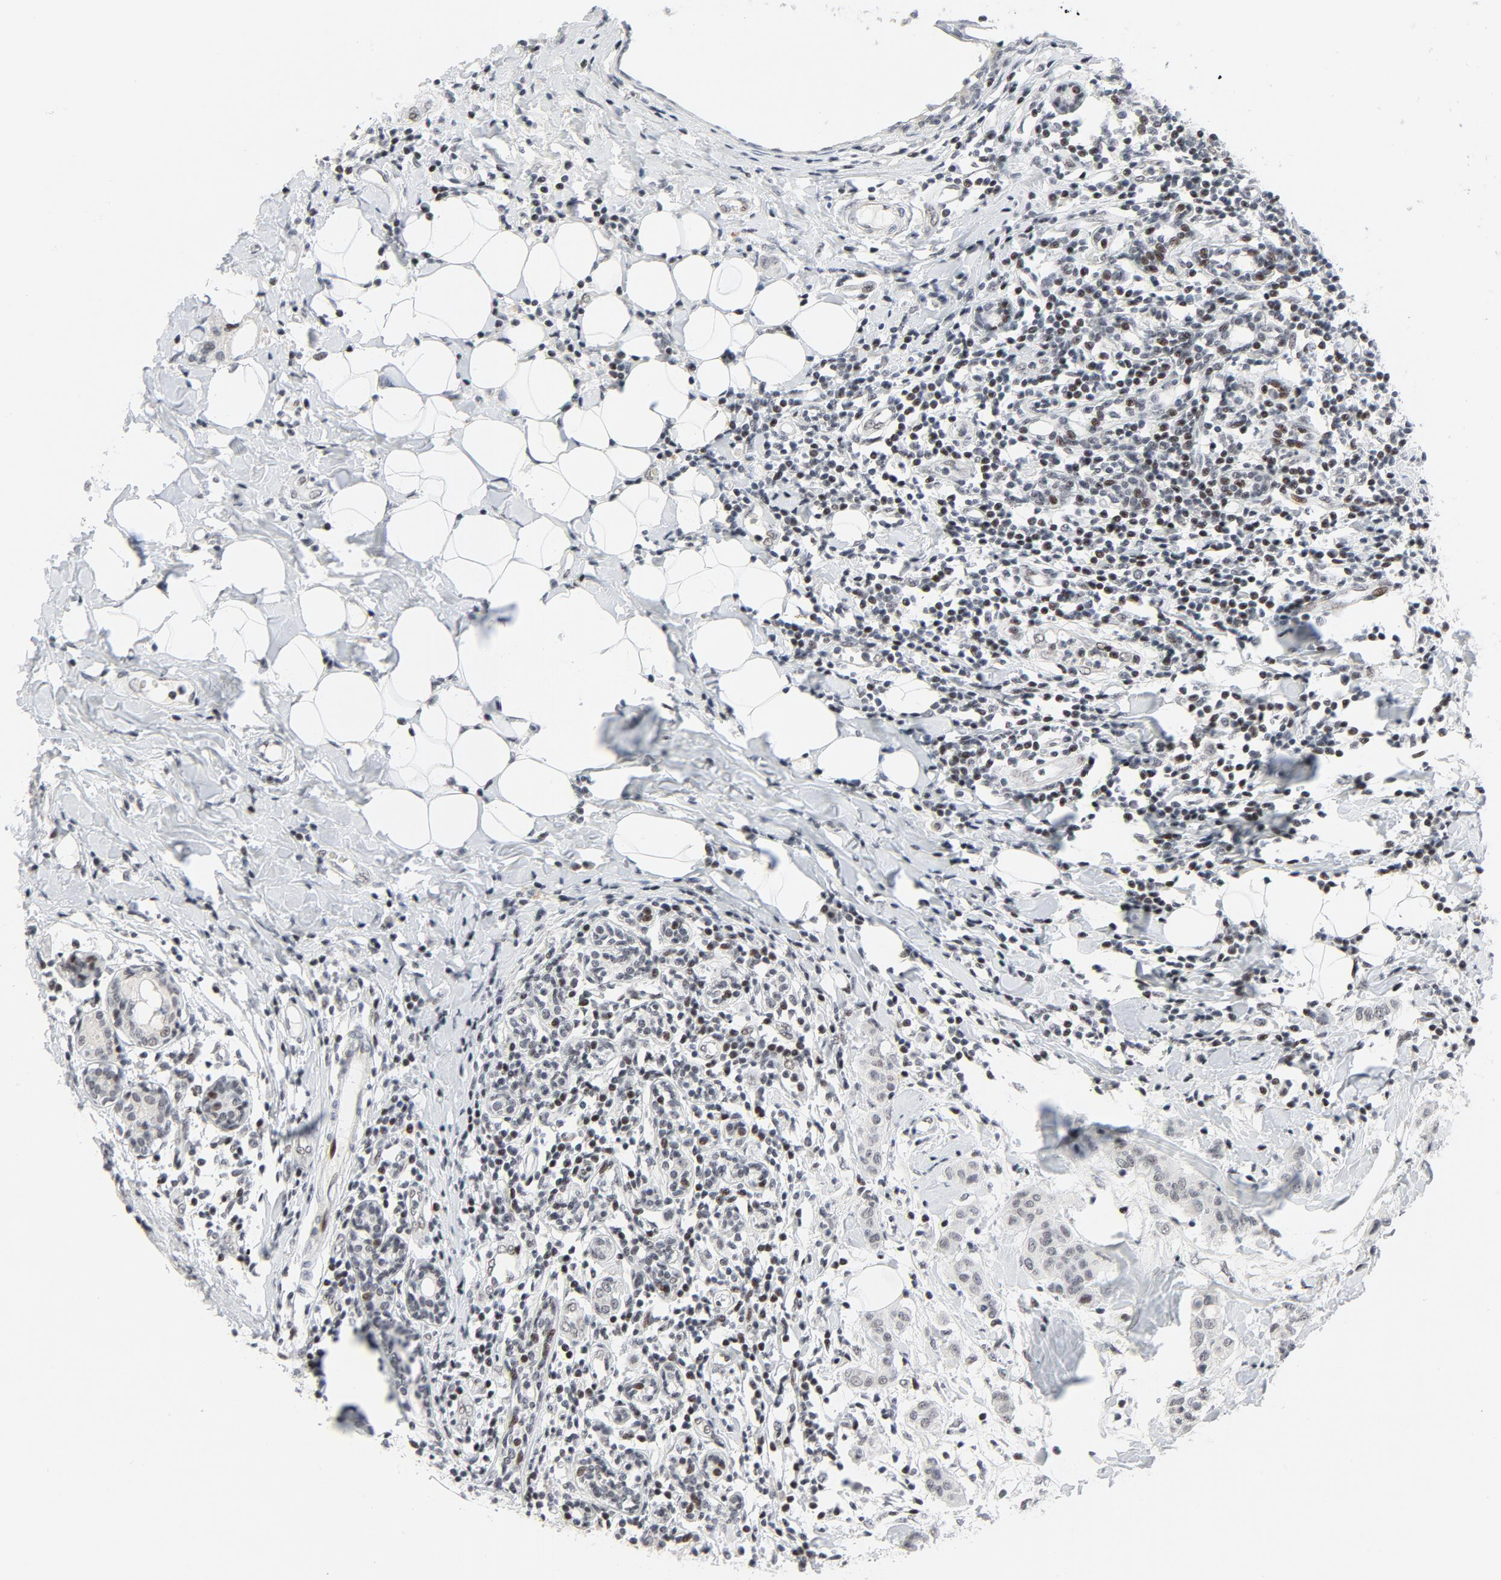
{"staining": {"intensity": "negative", "quantity": "none", "location": "none"}, "tissue": "breast cancer", "cell_type": "Tumor cells", "image_type": "cancer", "snomed": [{"axis": "morphology", "description": "Duct carcinoma"}, {"axis": "topography", "description": "Breast"}], "caption": "High magnification brightfield microscopy of breast cancer stained with DAB (brown) and counterstained with hematoxylin (blue): tumor cells show no significant positivity.", "gene": "GABPA", "patient": {"sex": "female", "age": 40}}